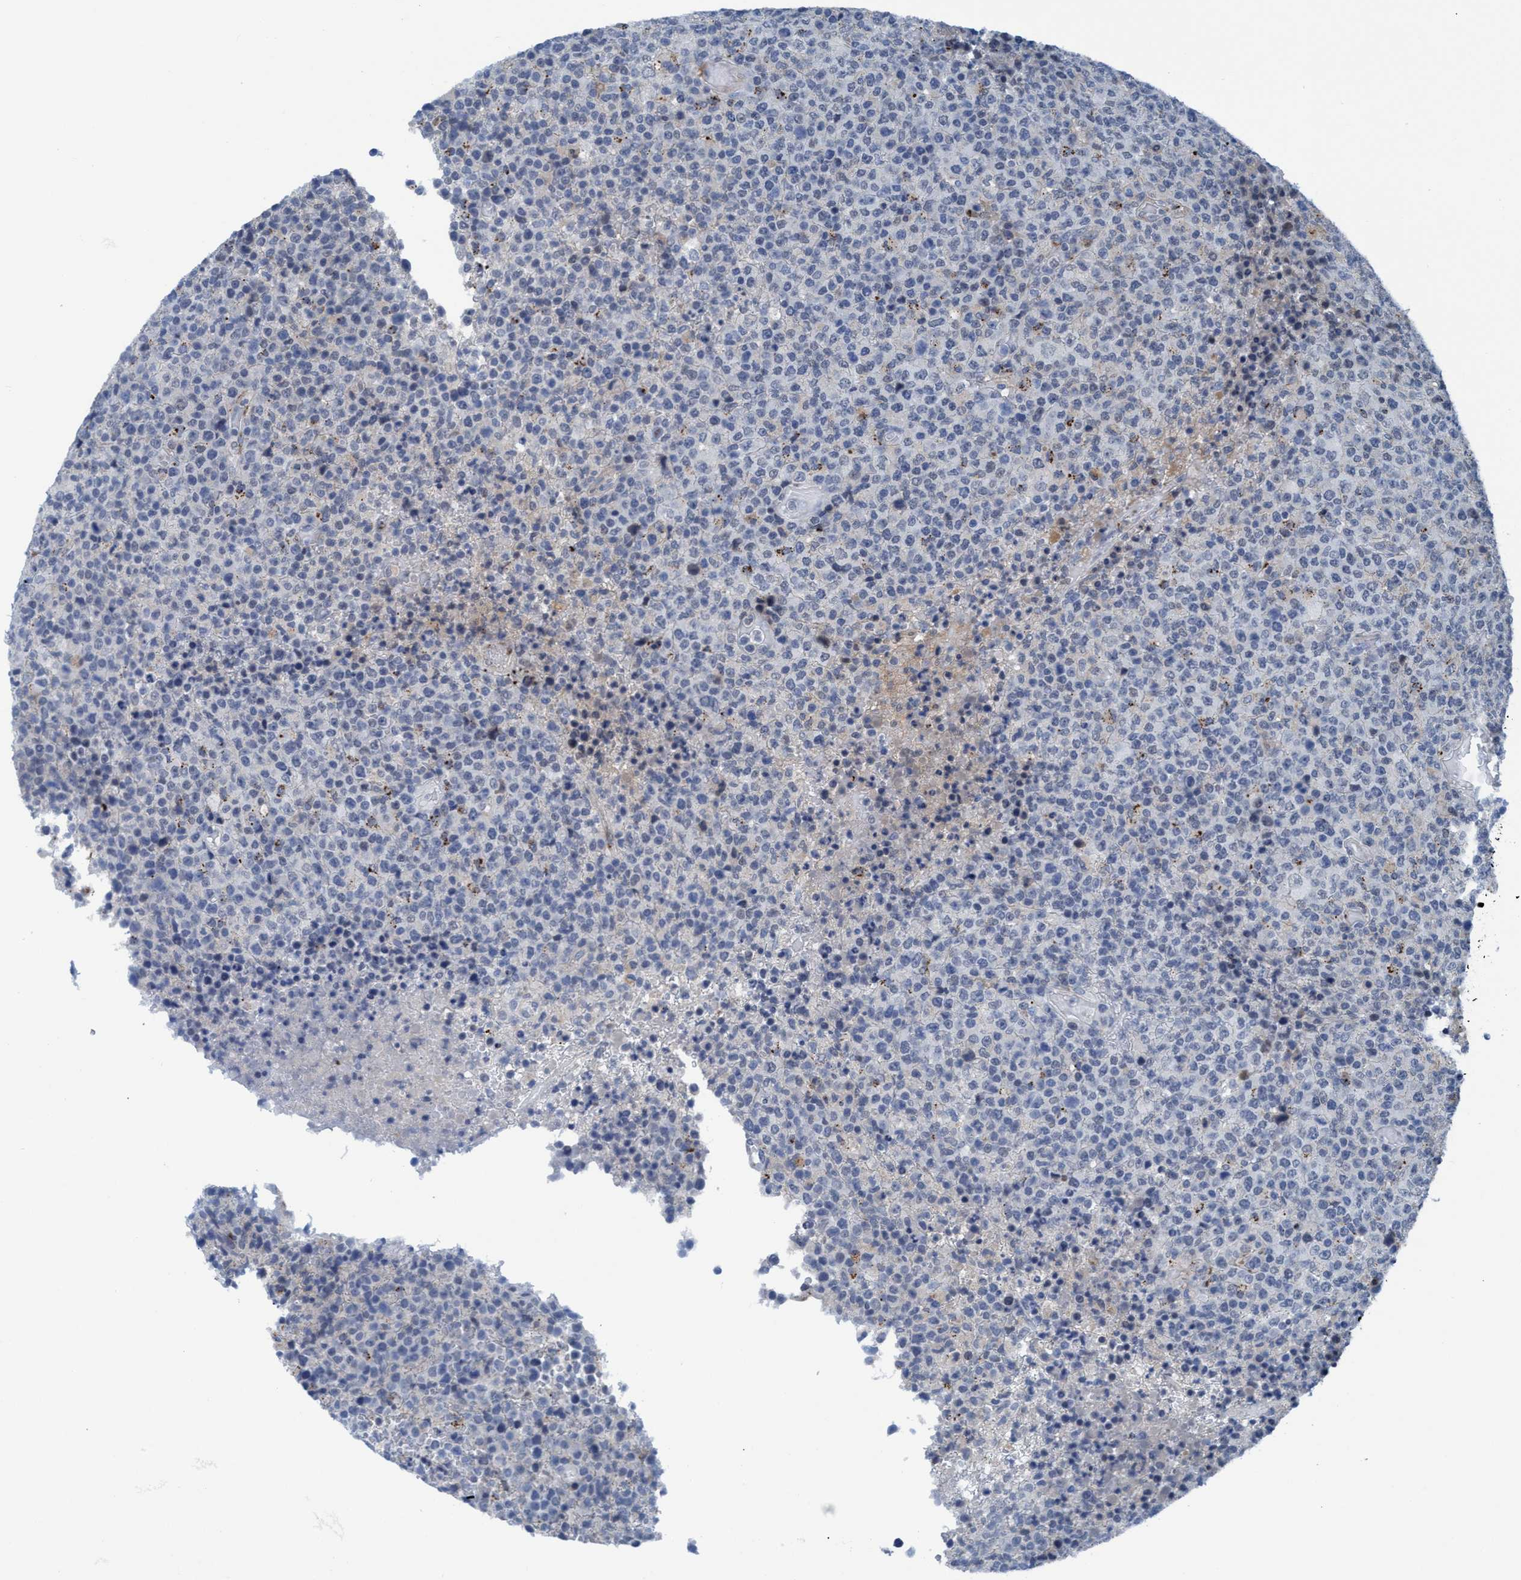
{"staining": {"intensity": "negative", "quantity": "none", "location": "none"}, "tissue": "lymphoma", "cell_type": "Tumor cells", "image_type": "cancer", "snomed": [{"axis": "morphology", "description": "Malignant lymphoma, non-Hodgkin's type, High grade"}, {"axis": "topography", "description": "Lymph node"}], "caption": "The image shows no significant staining in tumor cells of high-grade malignant lymphoma, non-Hodgkin's type.", "gene": "DNAI1", "patient": {"sex": "male", "age": 13}}